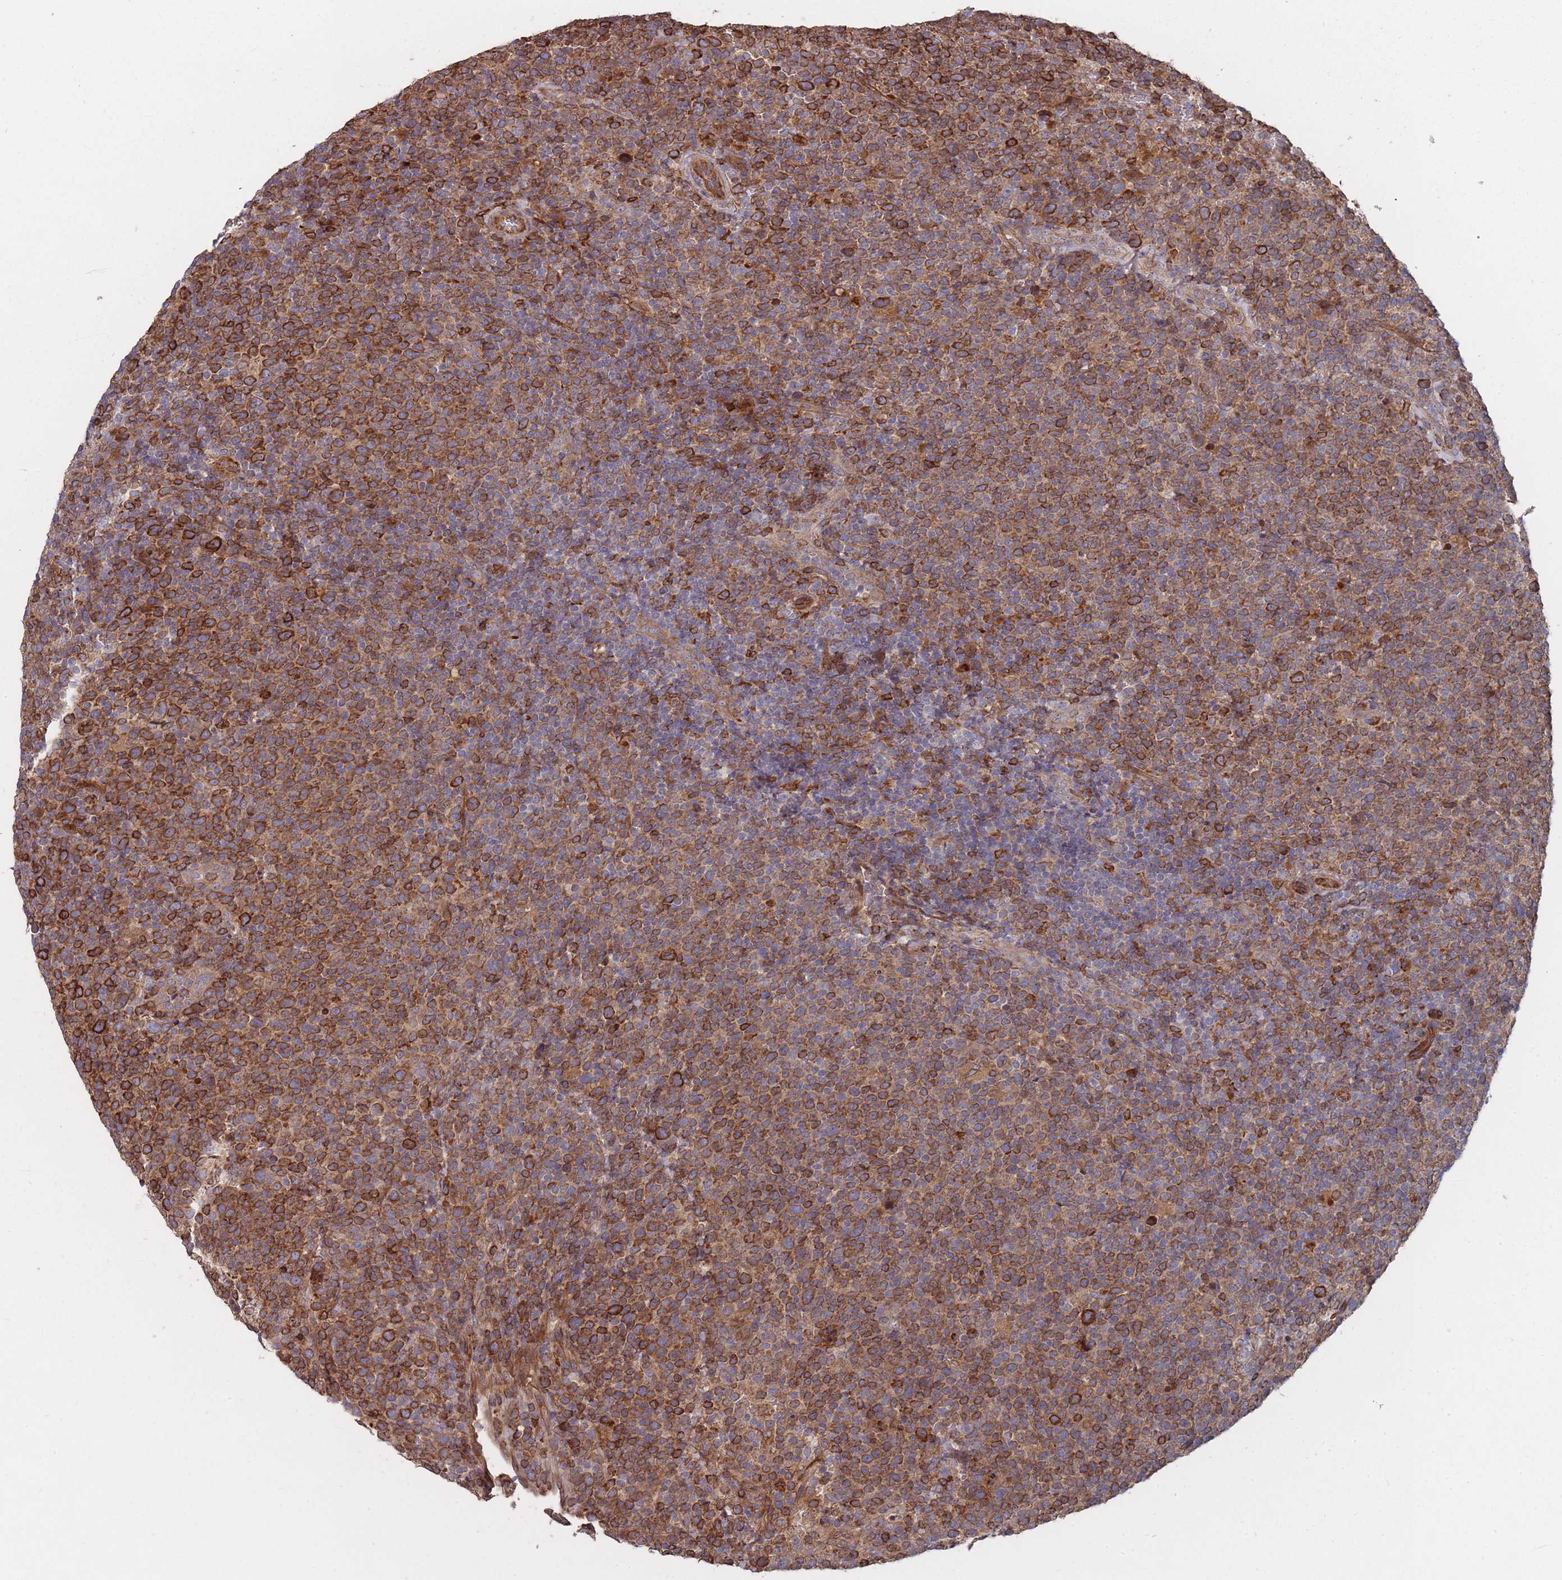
{"staining": {"intensity": "strong", "quantity": ">75%", "location": "cytoplasmic/membranous"}, "tissue": "lymphoma", "cell_type": "Tumor cells", "image_type": "cancer", "snomed": [{"axis": "morphology", "description": "Malignant lymphoma, non-Hodgkin's type, High grade"}, {"axis": "topography", "description": "Lymph node"}], "caption": "This is an image of immunohistochemistry (IHC) staining of lymphoma, which shows strong positivity in the cytoplasmic/membranous of tumor cells.", "gene": "THSD7B", "patient": {"sex": "male", "age": 61}}